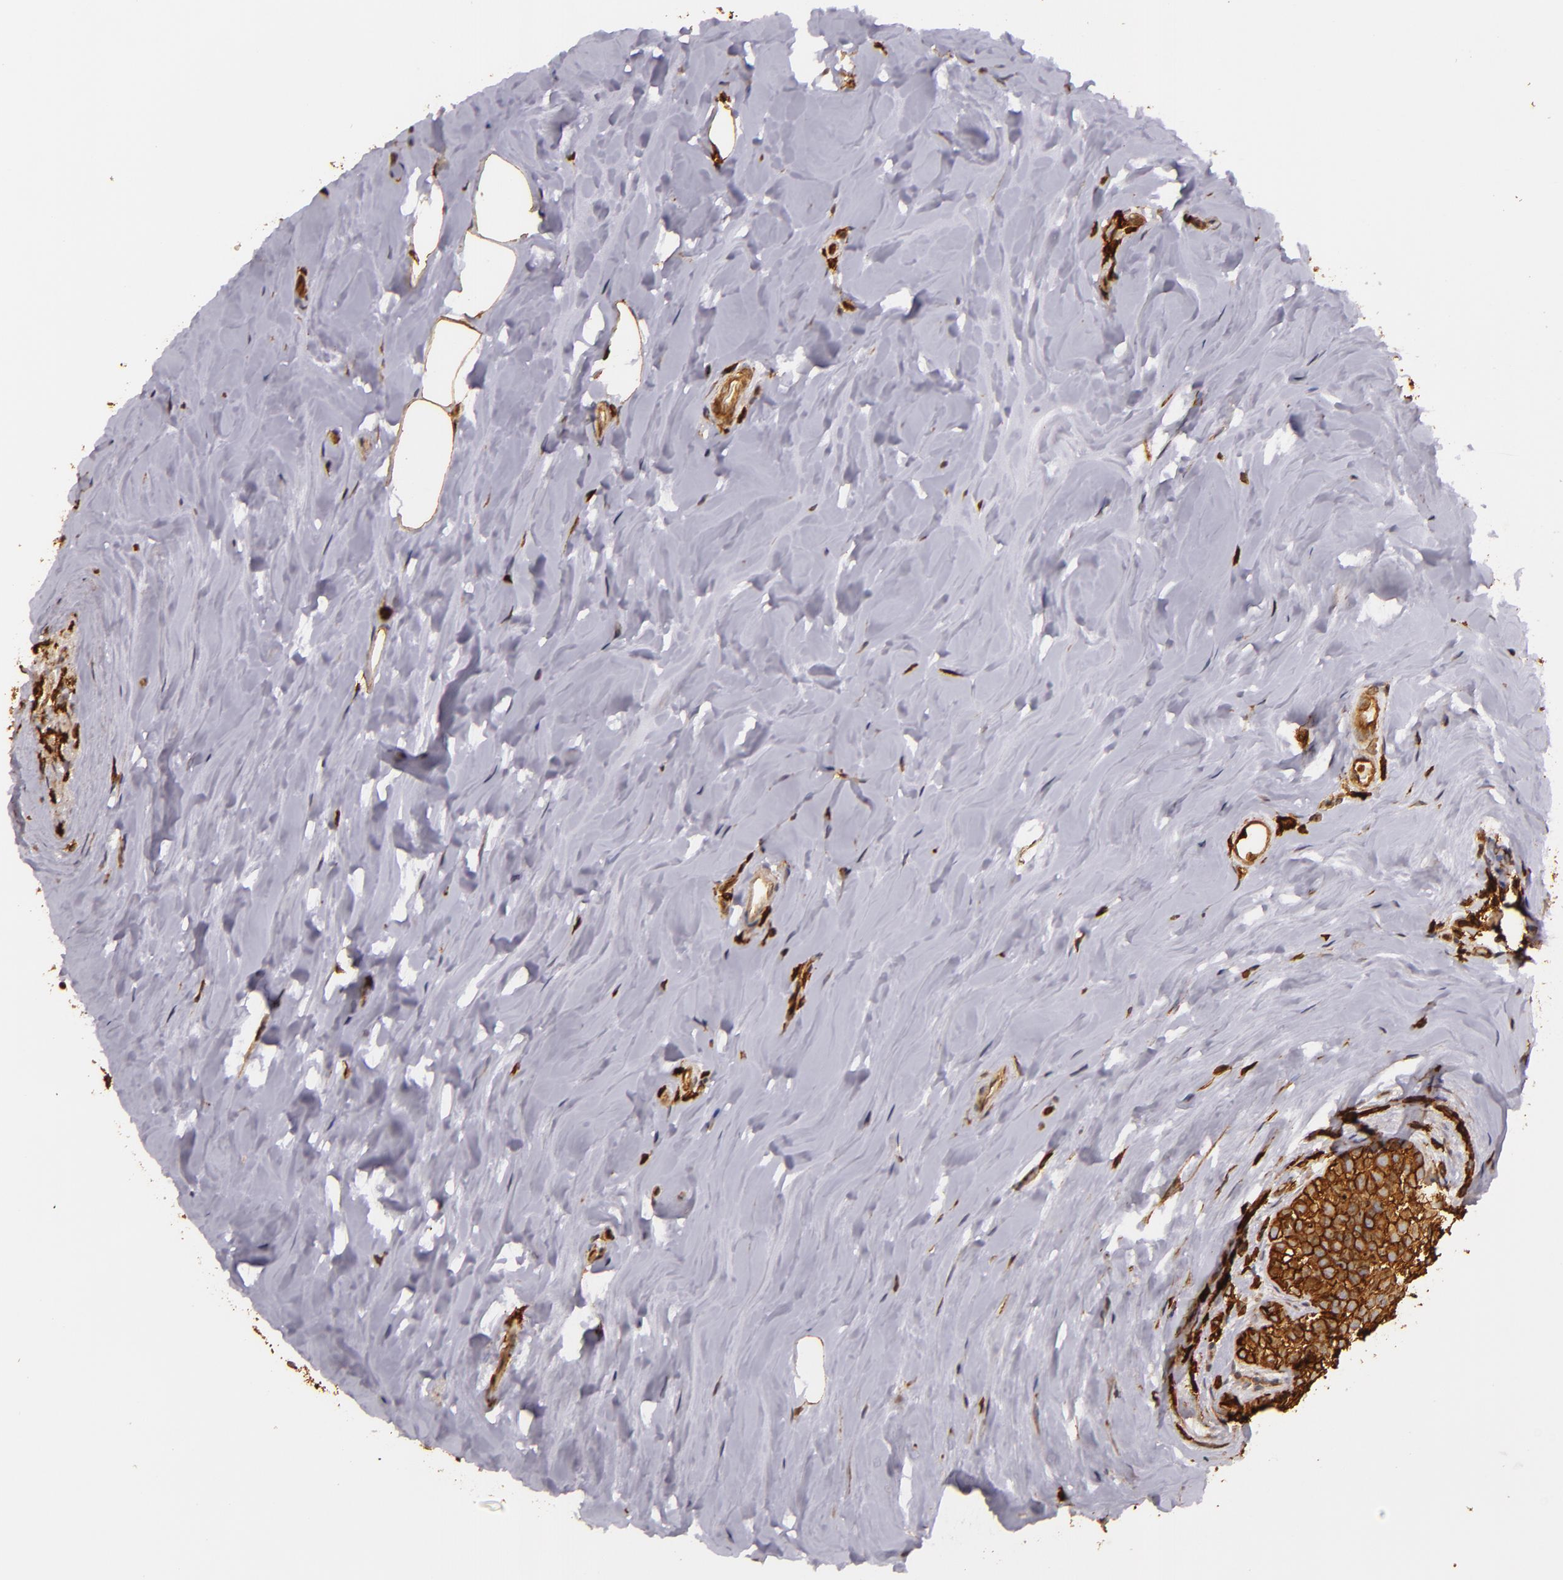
{"staining": {"intensity": "strong", "quantity": ">75%", "location": "cytoplasmic/membranous"}, "tissue": "breast cancer", "cell_type": "Tumor cells", "image_type": "cancer", "snomed": [{"axis": "morphology", "description": "Lobular carcinoma"}, {"axis": "topography", "description": "Breast"}], "caption": "Breast cancer tissue demonstrates strong cytoplasmic/membranous expression in approximately >75% of tumor cells", "gene": "SLC9A3R1", "patient": {"sex": "female", "age": 64}}